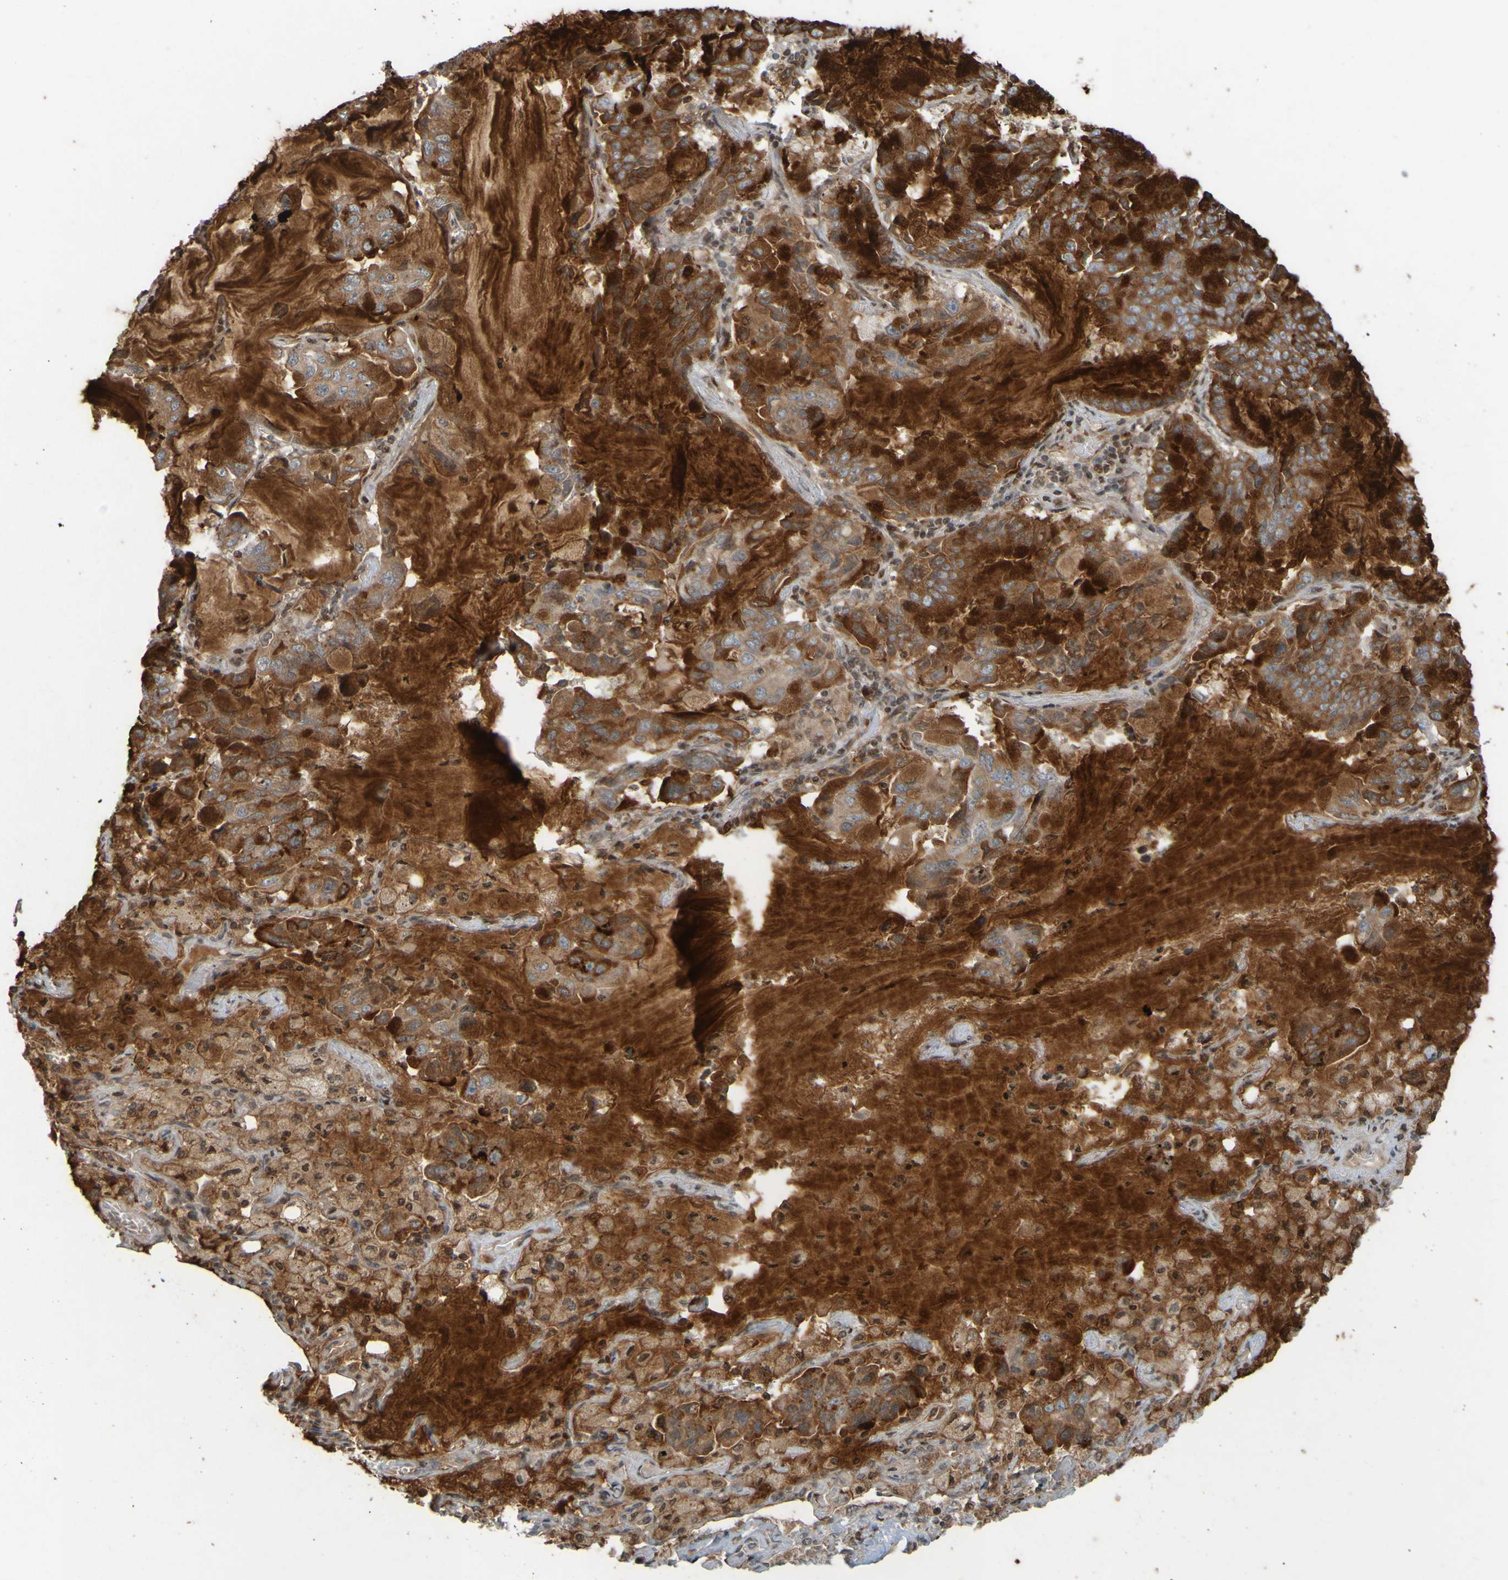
{"staining": {"intensity": "moderate", "quantity": ">75%", "location": "cytoplasmic/membranous"}, "tissue": "lung cancer", "cell_type": "Tumor cells", "image_type": "cancer", "snomed": [{"axis": "morphology", "description": "Adenocarcinoma, NOS"}, {"axis": "topography", "description": "Lung"}], "caption": "The image demonstrates immunohistochemical staining of adenocarcinoma (lung). There is moderate cytoplasmic/membranous expression is seen in about >75% of tumor cells.", "gene": "GUCY1A1", "patient": {"sex": "male", "age": 64}}